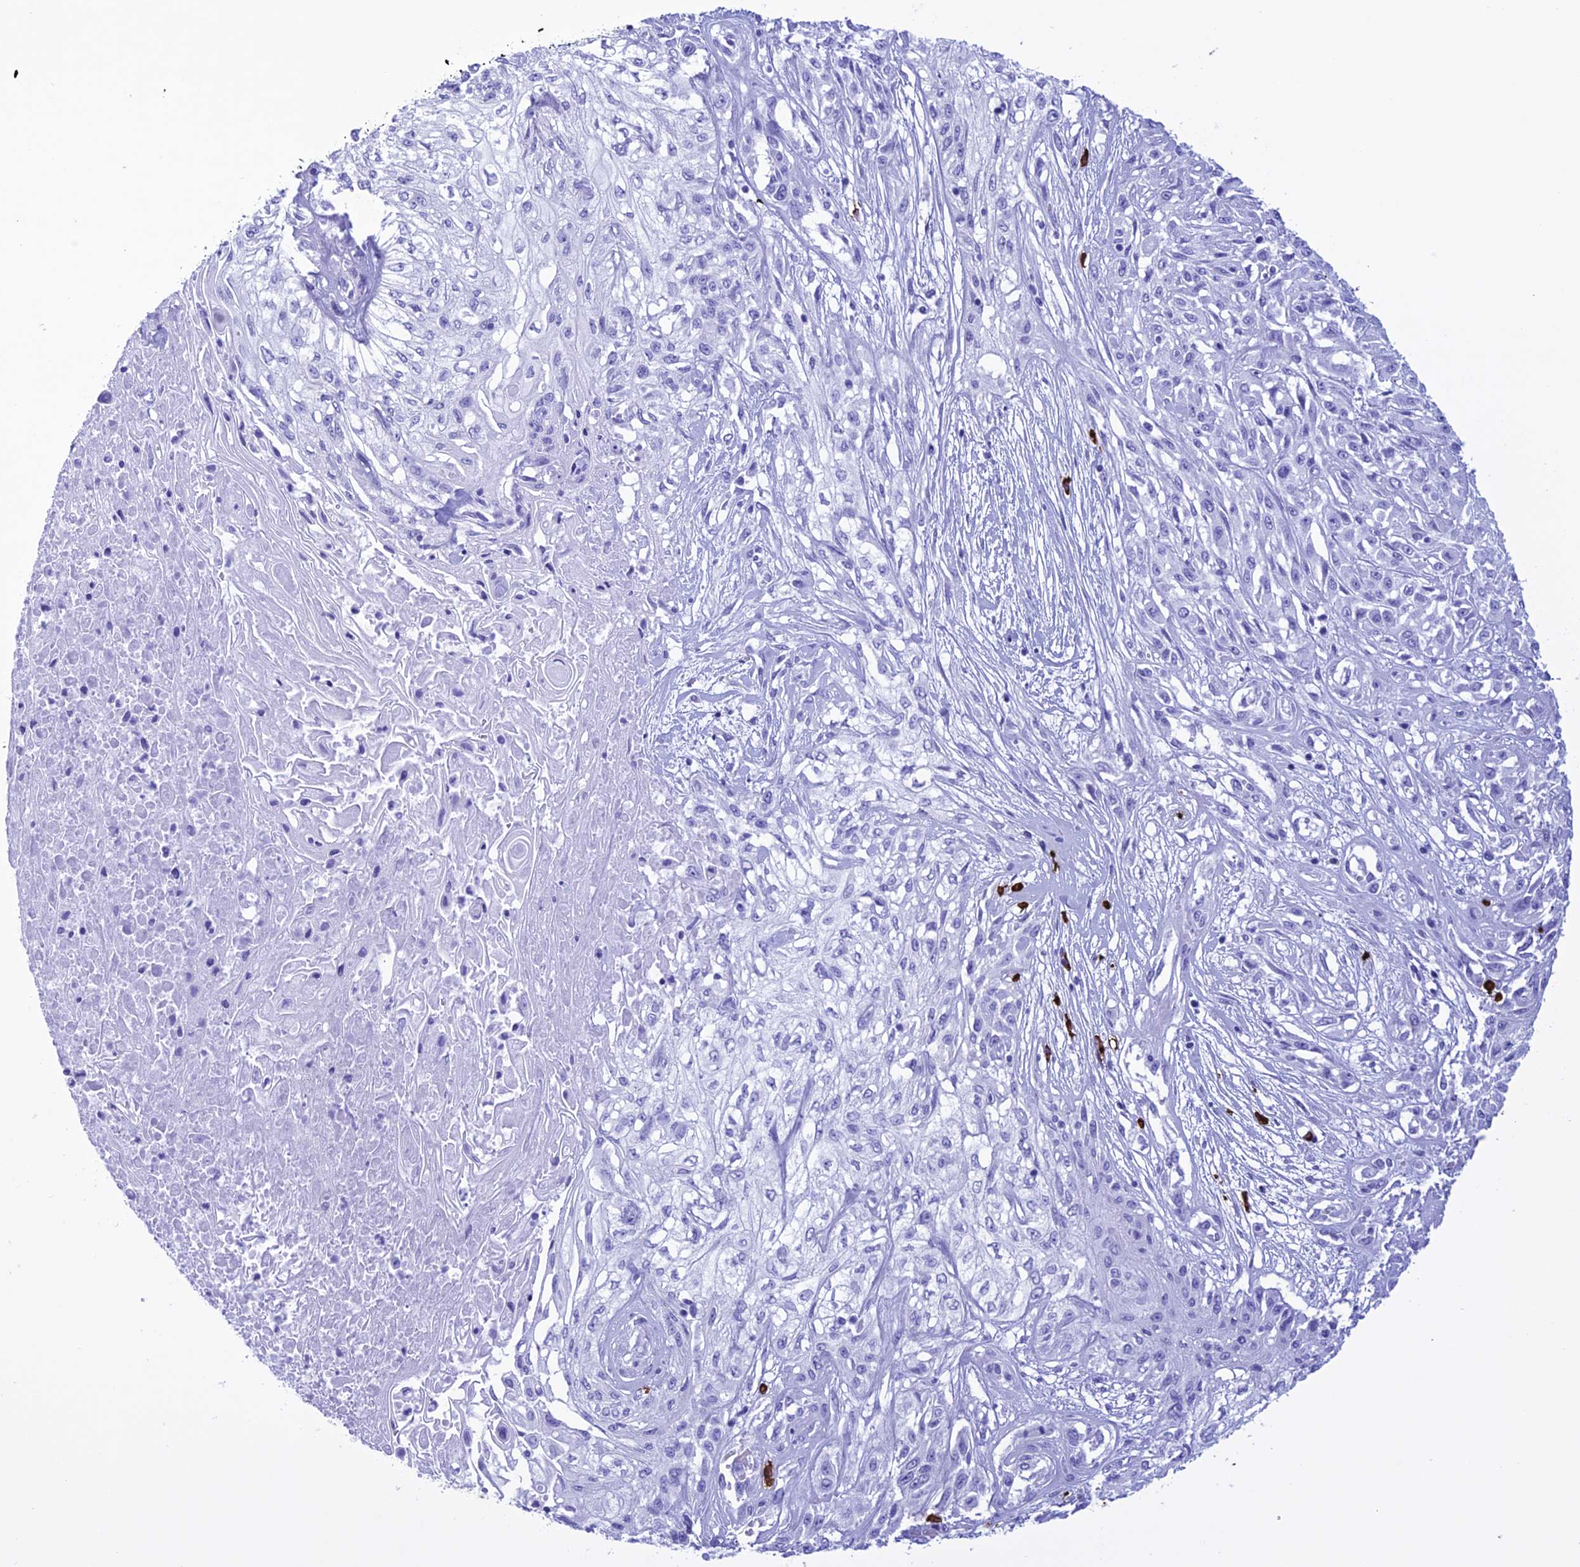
{"staining": {"intensity": "negative", "quantity": "none", "location": "none"}, "tissue": "skin cancer", "cell_type": "Tumor cells", "image_type": "cancer", "snomed": [{"axis": "morphology", "description": "Squamous cell carcinoma, NOS"}, {"axis": "morphology", "description": "Squamous cell carcinoma, metastatic, NOS"}, {"axis": "topography", "description": "Skin"}, {"axis": "topography", "description": "Lymph node"}], "caption": "DAB immunohistochemical staining of metastatic squamous cell carcinoma (skin) shows no significant staining in tumor cells.", "gene": "MZB1", "patient": {"sex": "male", "age": 75}}